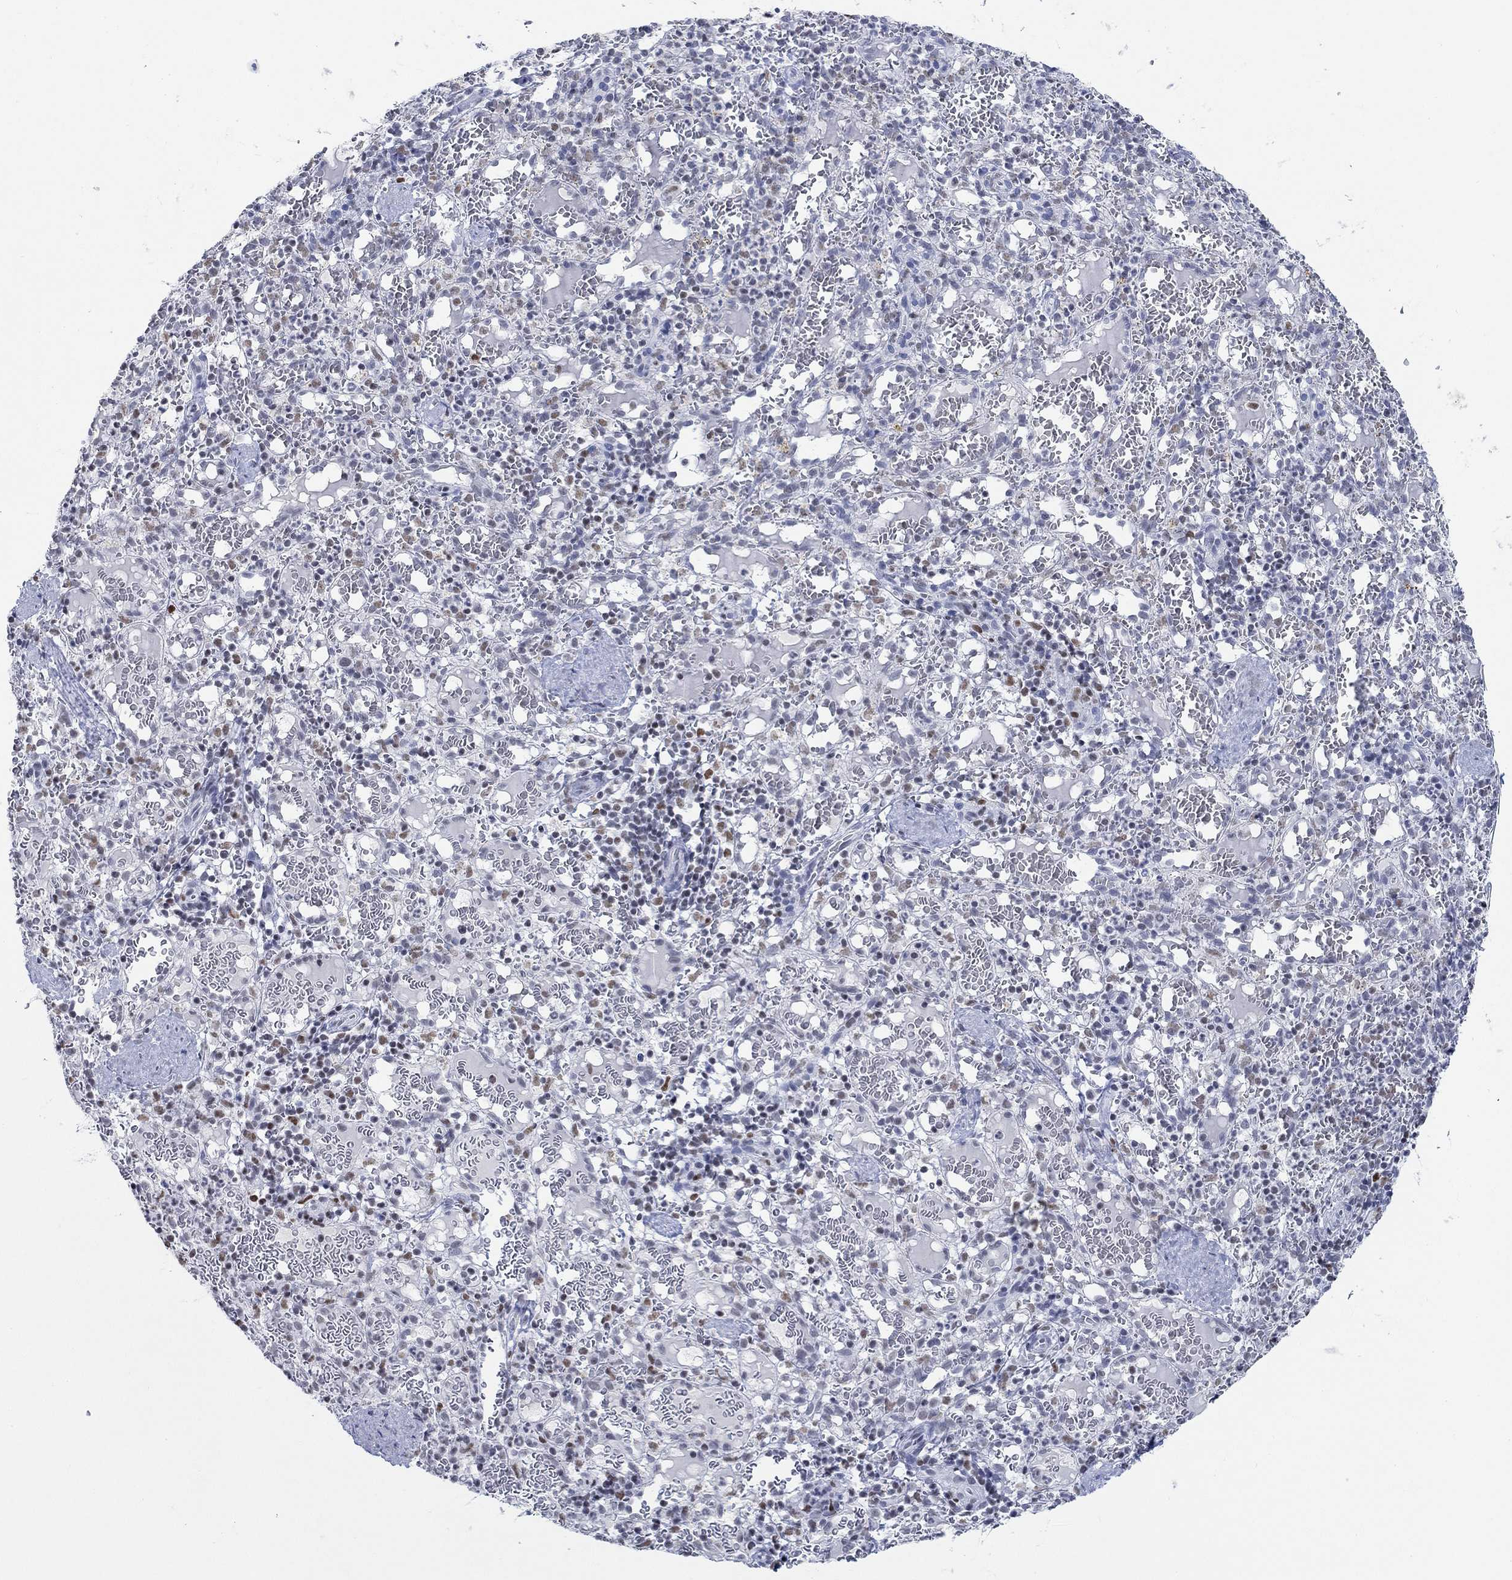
{"staining": {"intensity": "moderate", "quantity": "<25%", "location": "nuclear"}, "tissue": "spleen", "cell_type": "Cells in red pulp", "image_type": "normal", "snomed": [{"axis": "morphology", "description": "Normal tissue, NOS"}, {"axis": "topography", "description": "Spleen"}], "caption": "The image exhibits immunohistochemical staining of normal spleen. There is moderate nuclear staining is present in about <25% of cells in red pulp.", "gene": "PPP1R17", "patient": {"sex": "male", "age": 11}}